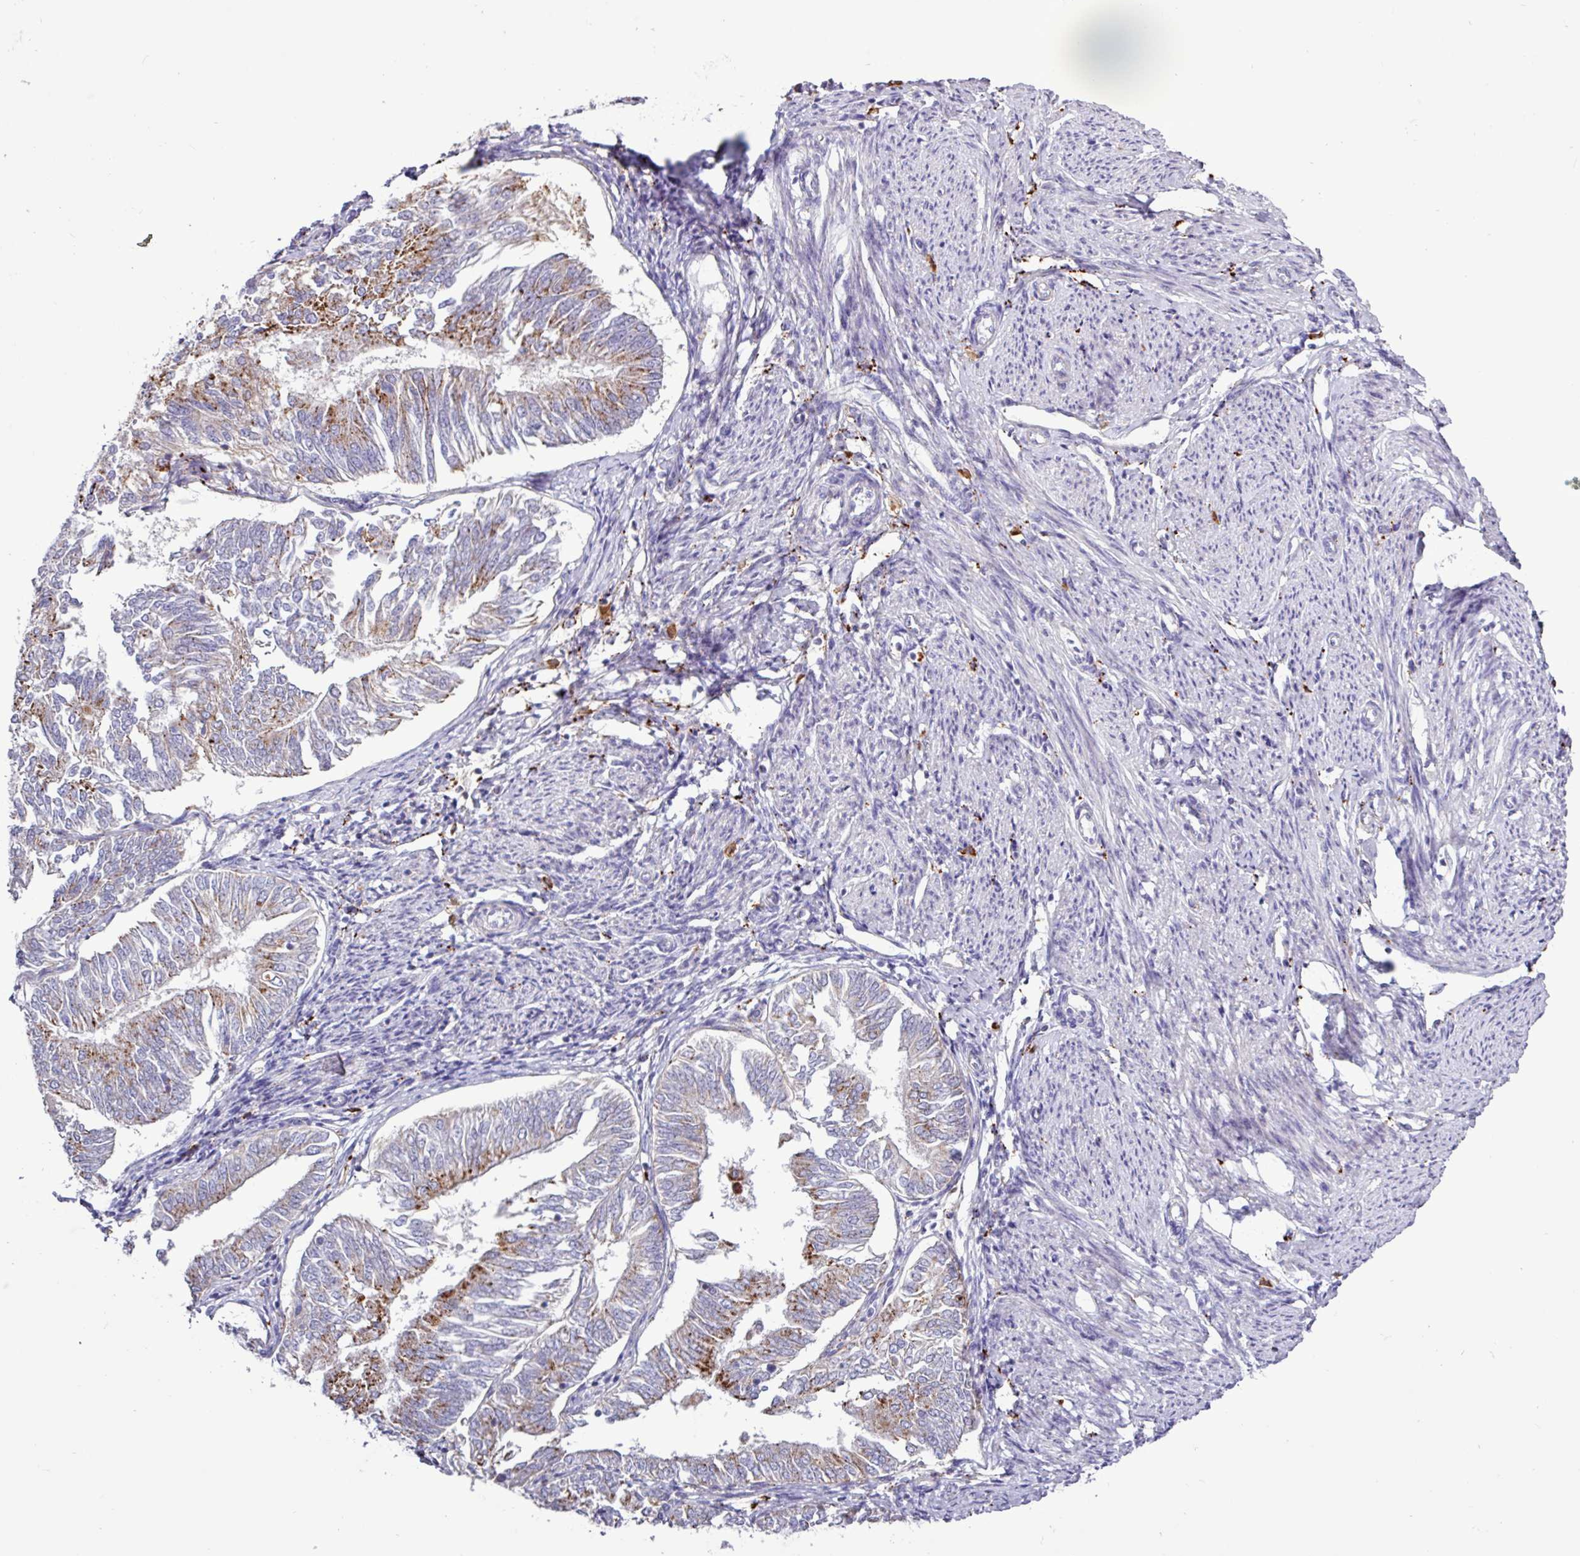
{"staining": {"intensity": "moderate", "quantity": "25%-75%", "location": "cytoplasmic/membranous"}, "tissue": "endometrial cancer", "cell_type": "Tumor cells", "image_type": "cancer", "snomed": [{"axis": "morphology", "description": "Adenocarcinoma, NOS"}, {"axis": "topography", "description": "Endometrium"}], "caption": "This image displays adenocarcinoma (endometrial) stained with immunohistochemistry to label a protein in brown. The cytoplasmic/membranous of tumor cells show moderate positivity for the protein. Nuclei are counter-stained blue.", "gene": "AMIGO2", "patient": {"sex": "female", "age": 58}}